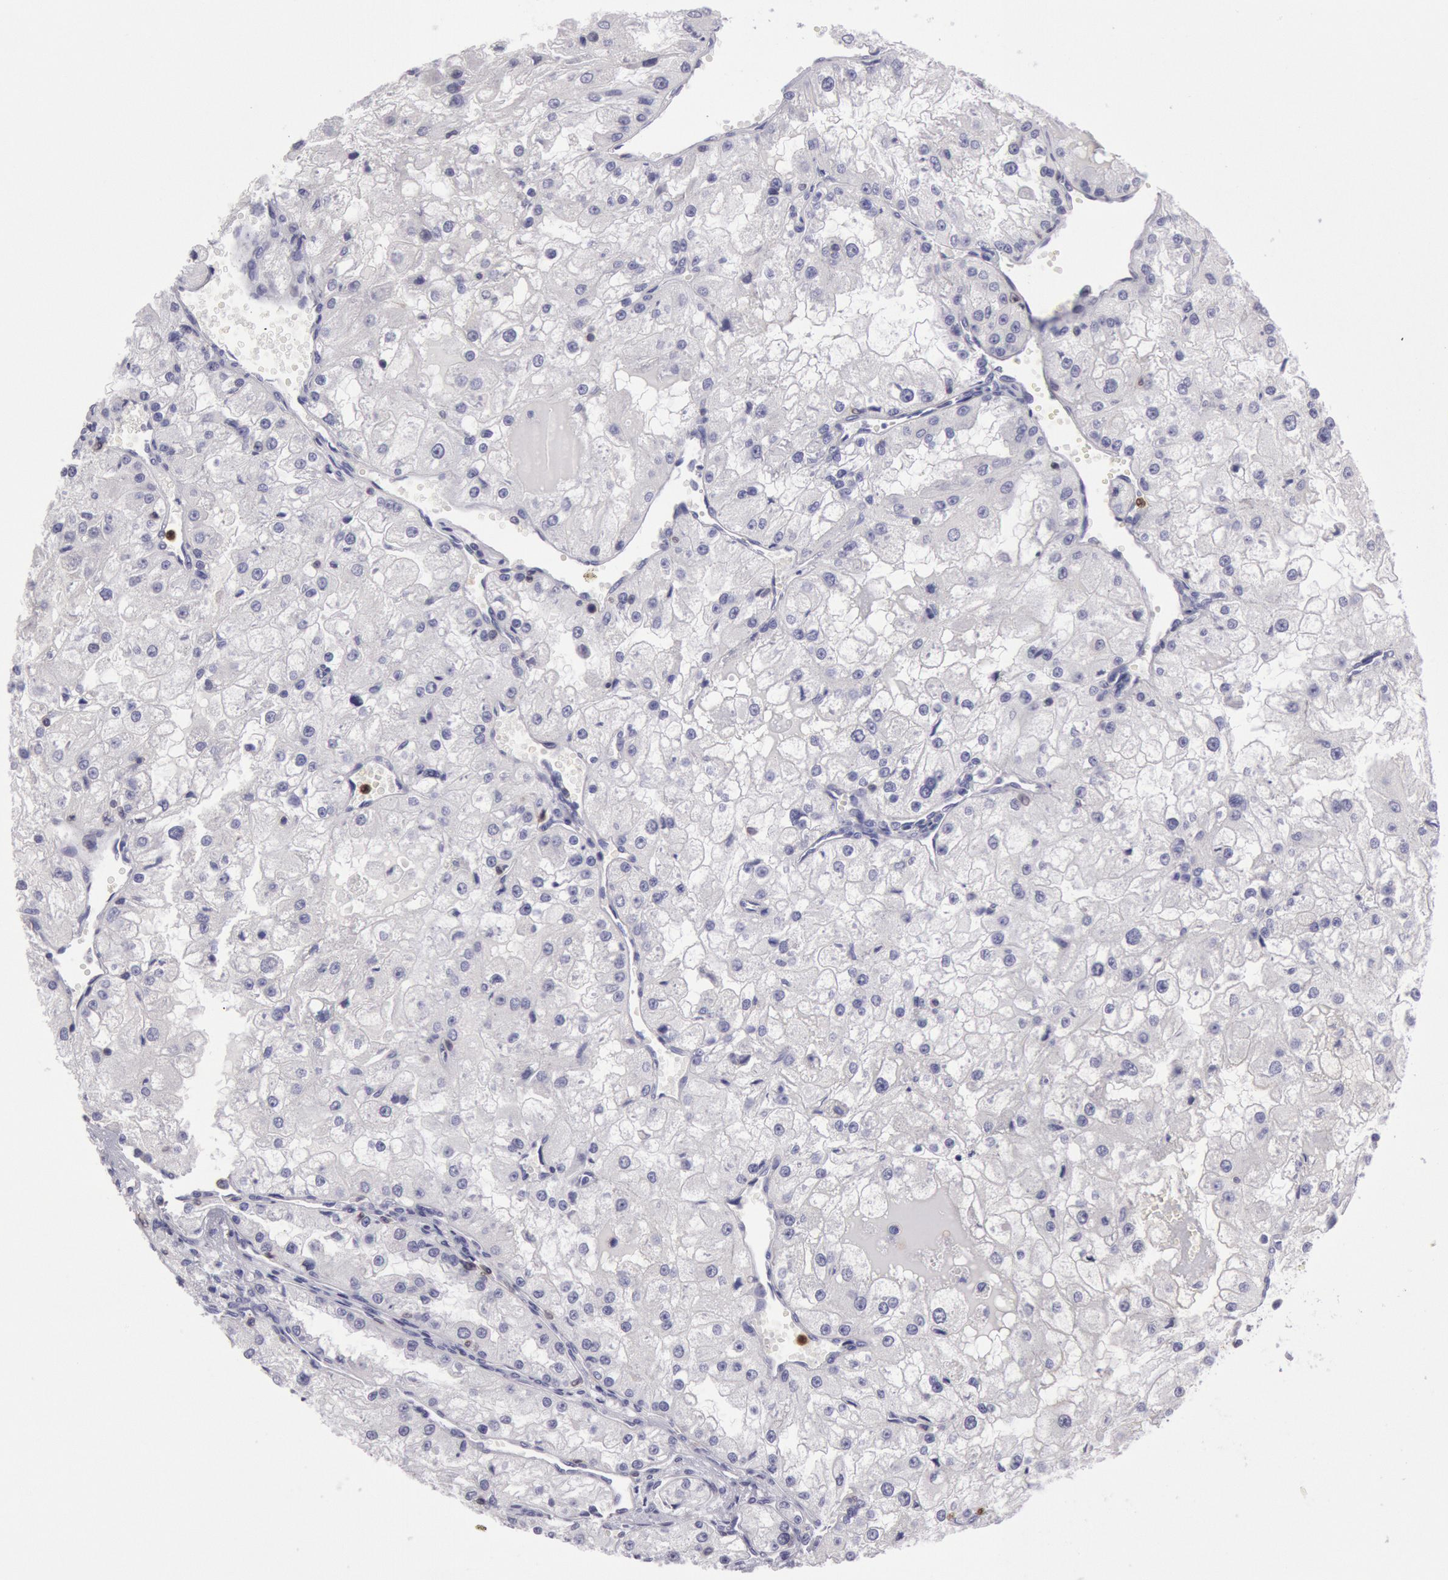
{"staining": {"intensity": "negative", "quantity": "none", "location": "none"}, "tissue": "renal cancer", "cell_type": "Tumor cells", "image_type": "cancer", "snomed": [{"axis": "morphology", "description": "Adenocarcinoma, NOS"}, {"axis": "topography", "description": "Kidney"}], "caption": "DAB immunohistochemical staining of human adenocarcinoma (renal) shows no significant staining in tumor cells.", "gene": "RAB27A", "patient": {"sex": "female", "age": 74}}